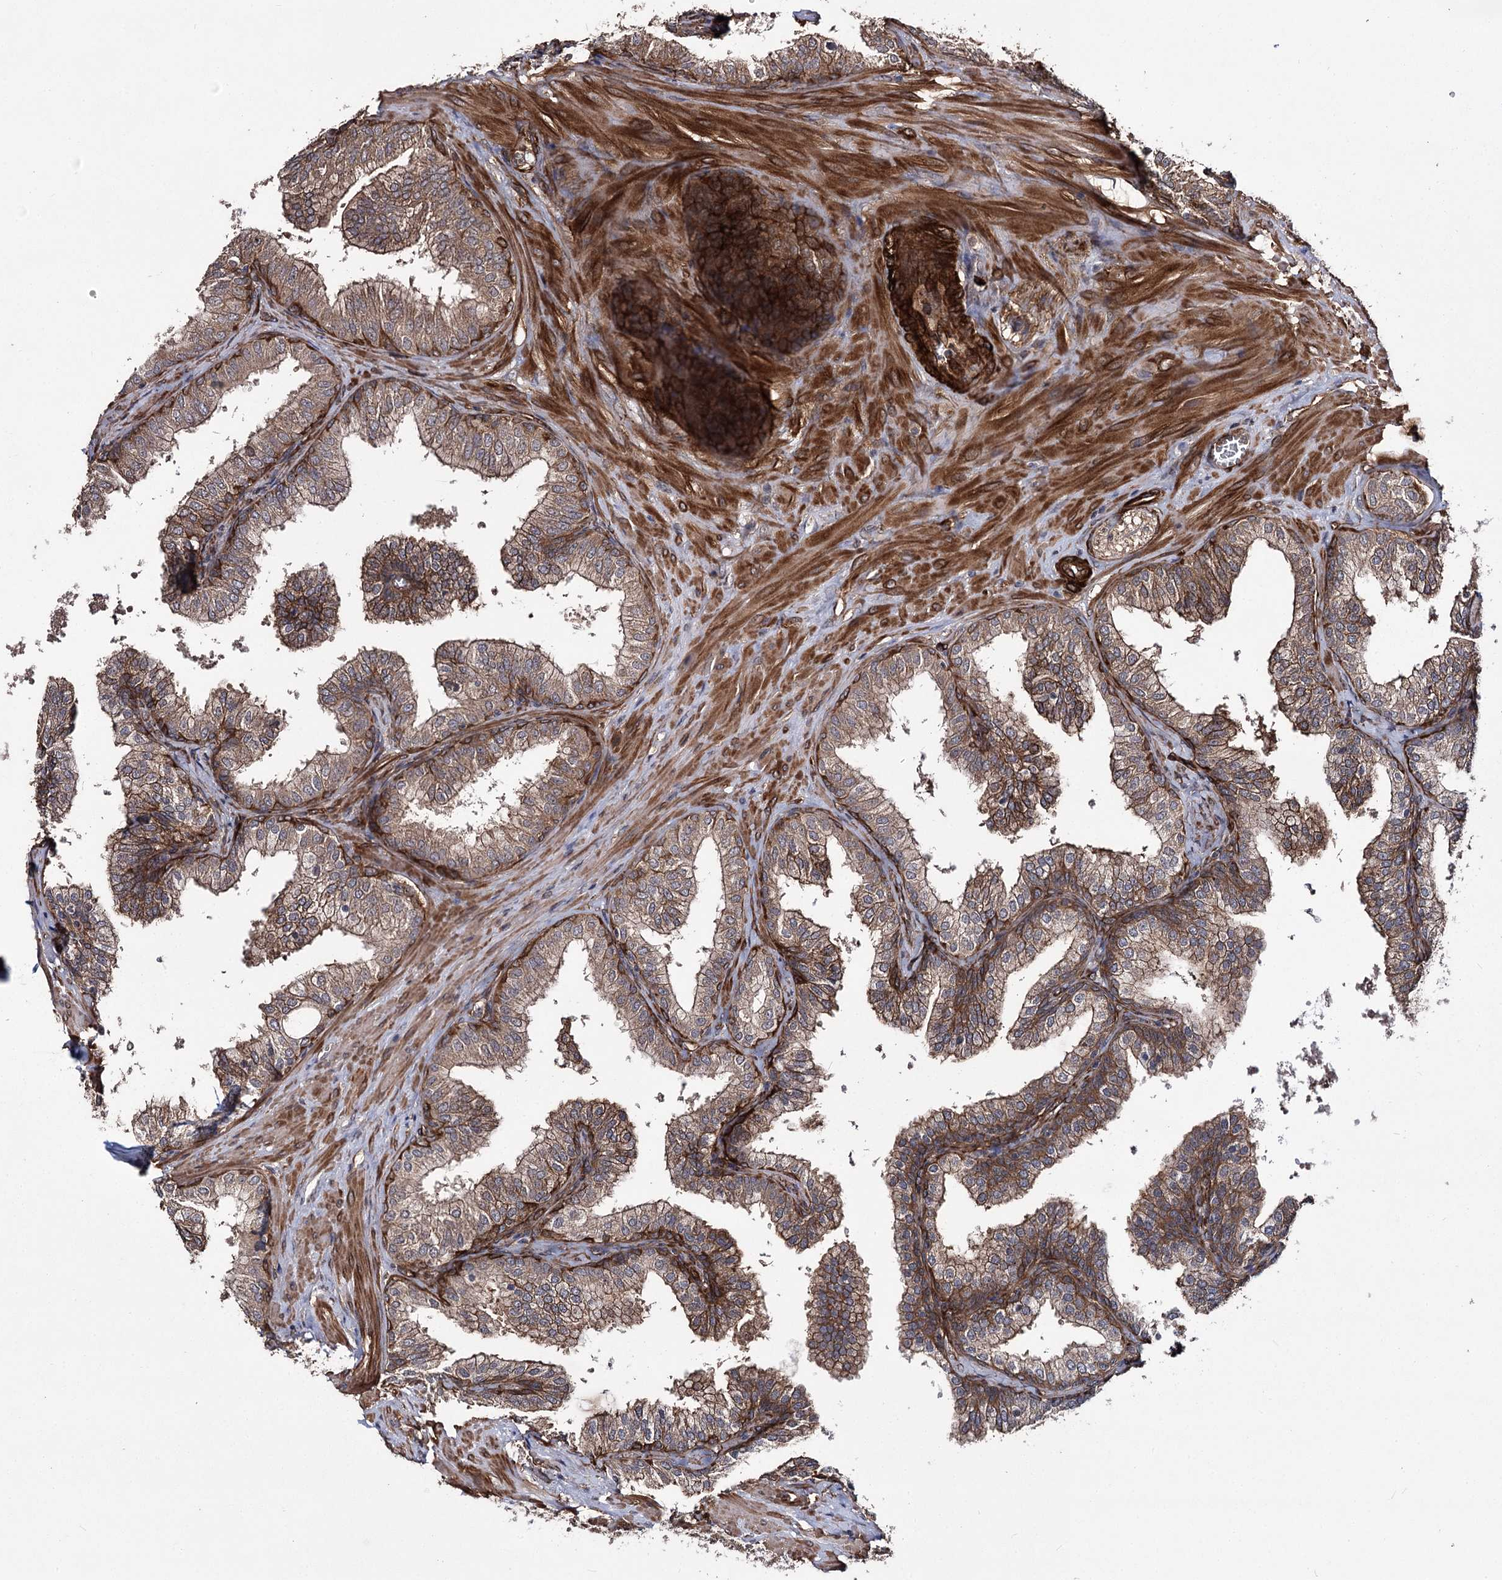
{"staining": {"intensity": "moderate", "quantity": ">75%", "location": "cytoplasmic/membranous"}, "tissue": "prostate", "cell_type": "Glandular cells", "image_type": "normal", "snomed": [{"axis": "morphology", "description": "Normal tissue, NOS"}, {"axis": "topography", "description": "Prostate"}], "caption": "Brown immunohistochemical staining in normal prostate shows moderate cytoplasmic/membranous expression in approximately >75% of glandular cells.", "gene": "MYO1C", "patient": {"sex": "male", "age": 60}}